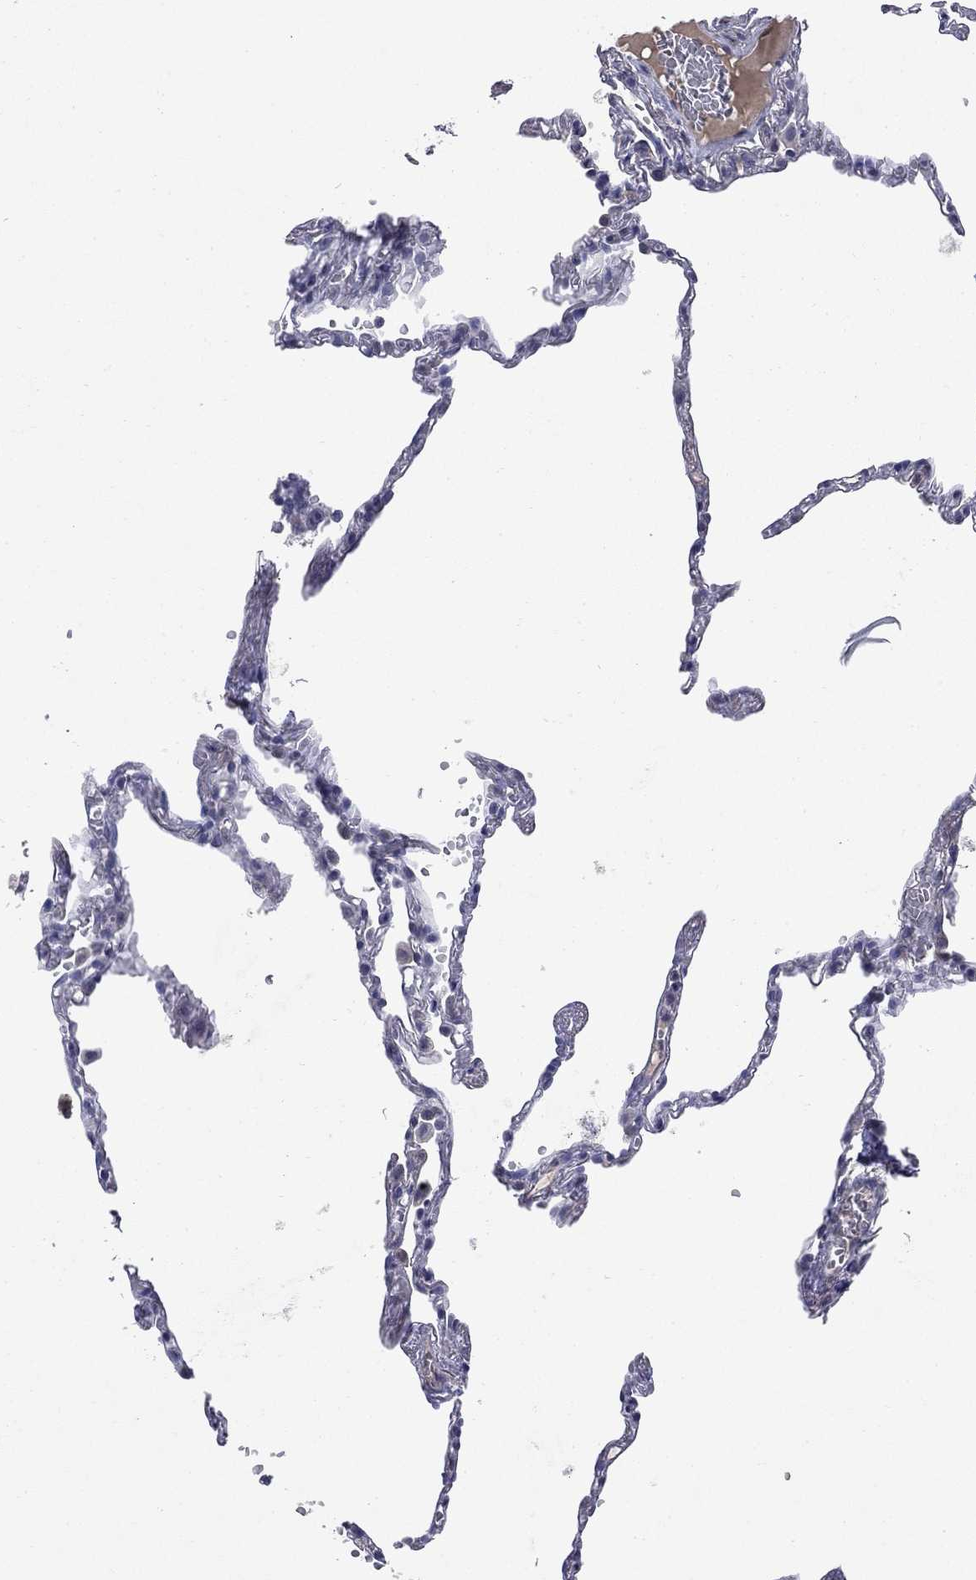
{"staining": {"intensity": "negative", "quantity": "none", "location": "none"}, "tissue": "lung", "cell_type": "Alveolar cells", "image_type": "normal", "snomed": [{"axis": "morphology", "description": "Normal tissue, NOS"}, {"axis": "topography", "description": "Lung"}], "caption": "Immunohistochemical staining of unremarkable human lung exhibits no significant expression in alveolar cells.", "gene": "SLC51A", "patient": {"sex": "male", "age": 78}}